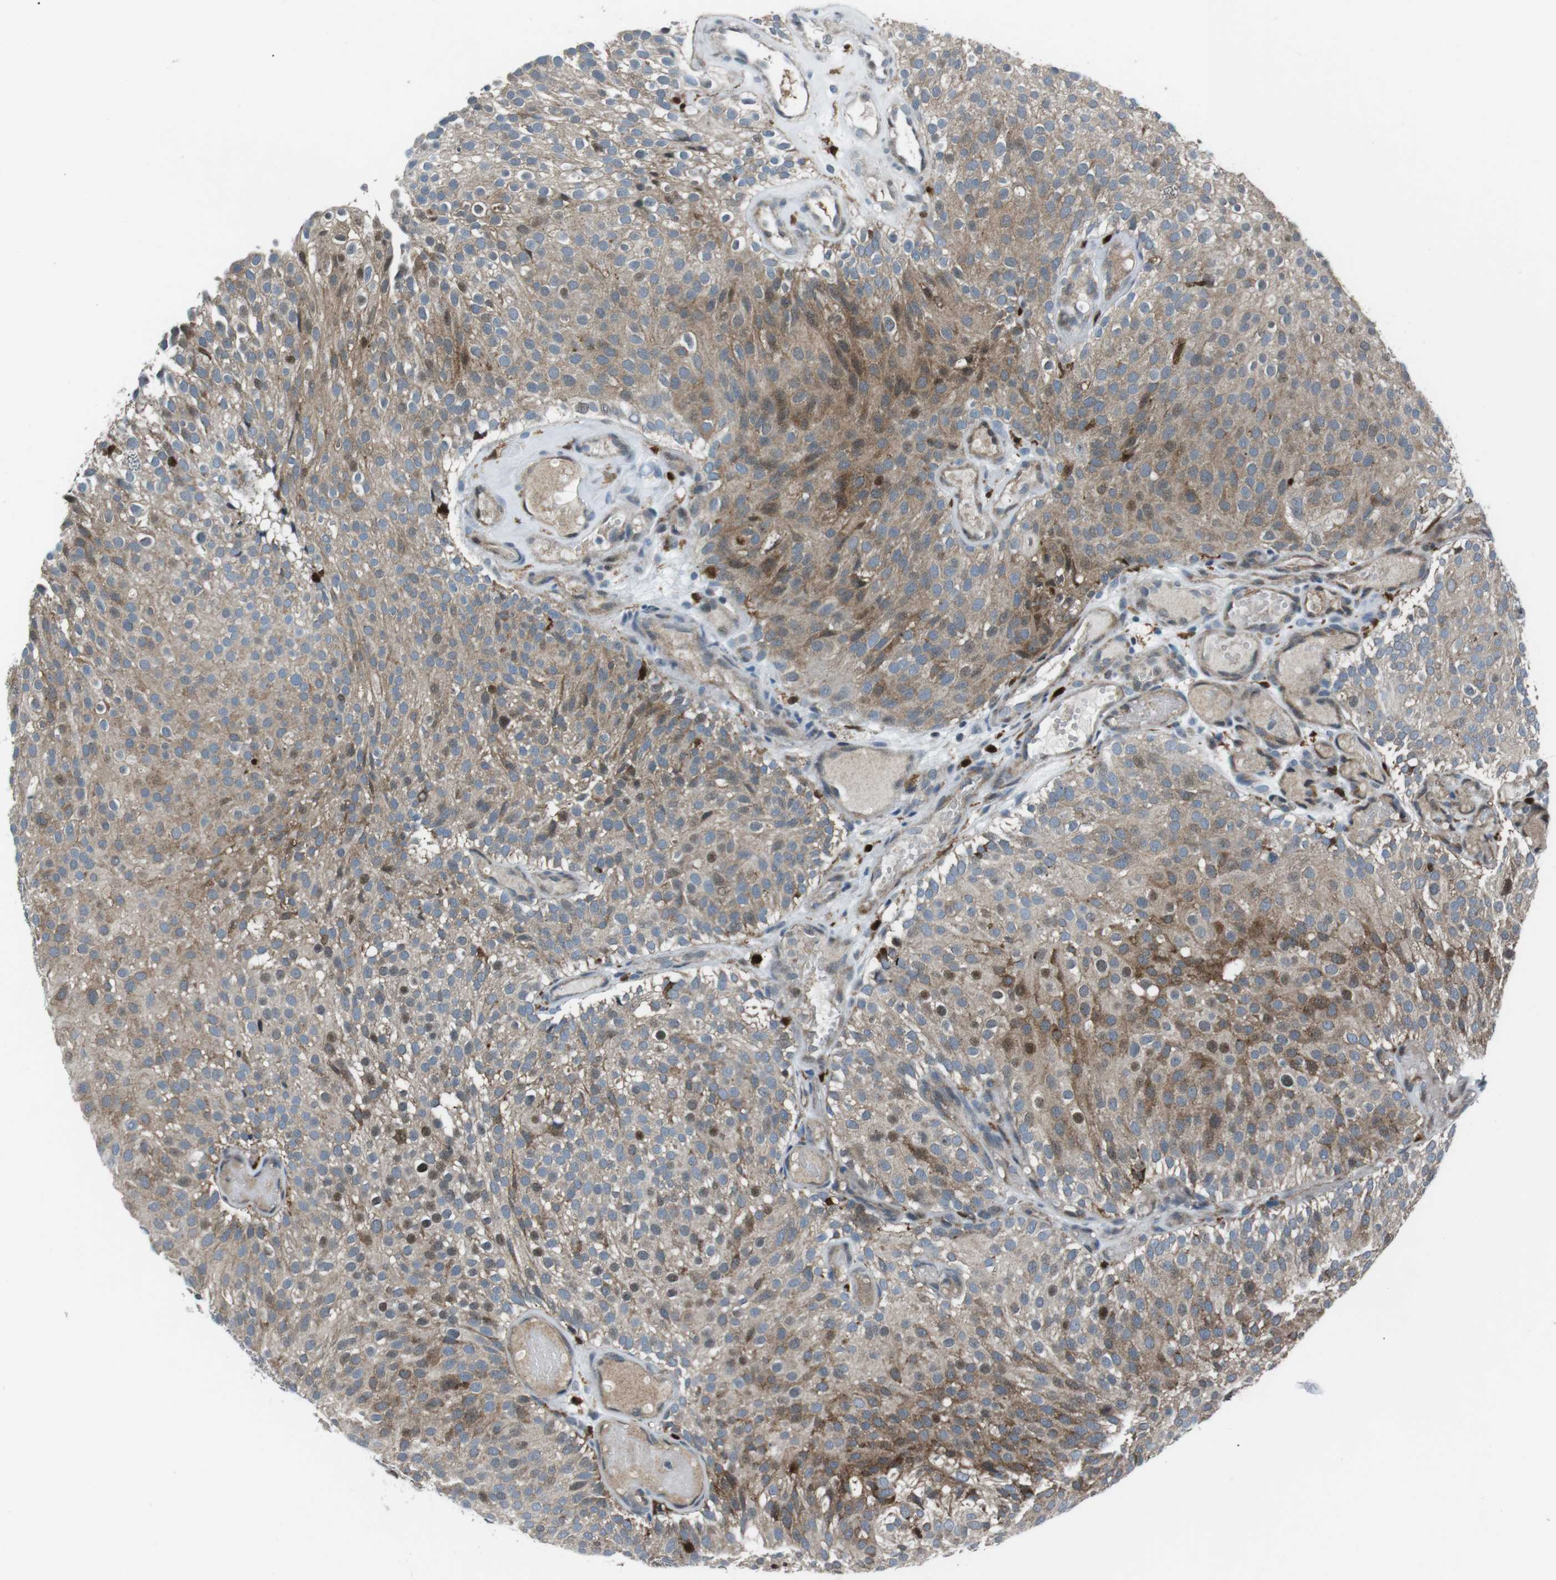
{"staining": {"intensity": "moderate", "quantity": ">75%", "location": "cytoplasmic/membranous"}, "tissue": "urothelial cancer", "cell_type": "Tumor cells", "image_type": "cancer", "snomed": [{"axis": "morphology", "description": "Urothelial carcinoma, Low grade"}, {"axis": "topography", "description": "Urinary bladder"}], "caption": "Protein positivity by immunohistochemistry shows moderate cytoplasmic/membranous expression in about >75% of tumor cells in urothelial carcinoma (low-grade).", "gene": "BLNK", "patient": {"sex": "male", "age": 78}}